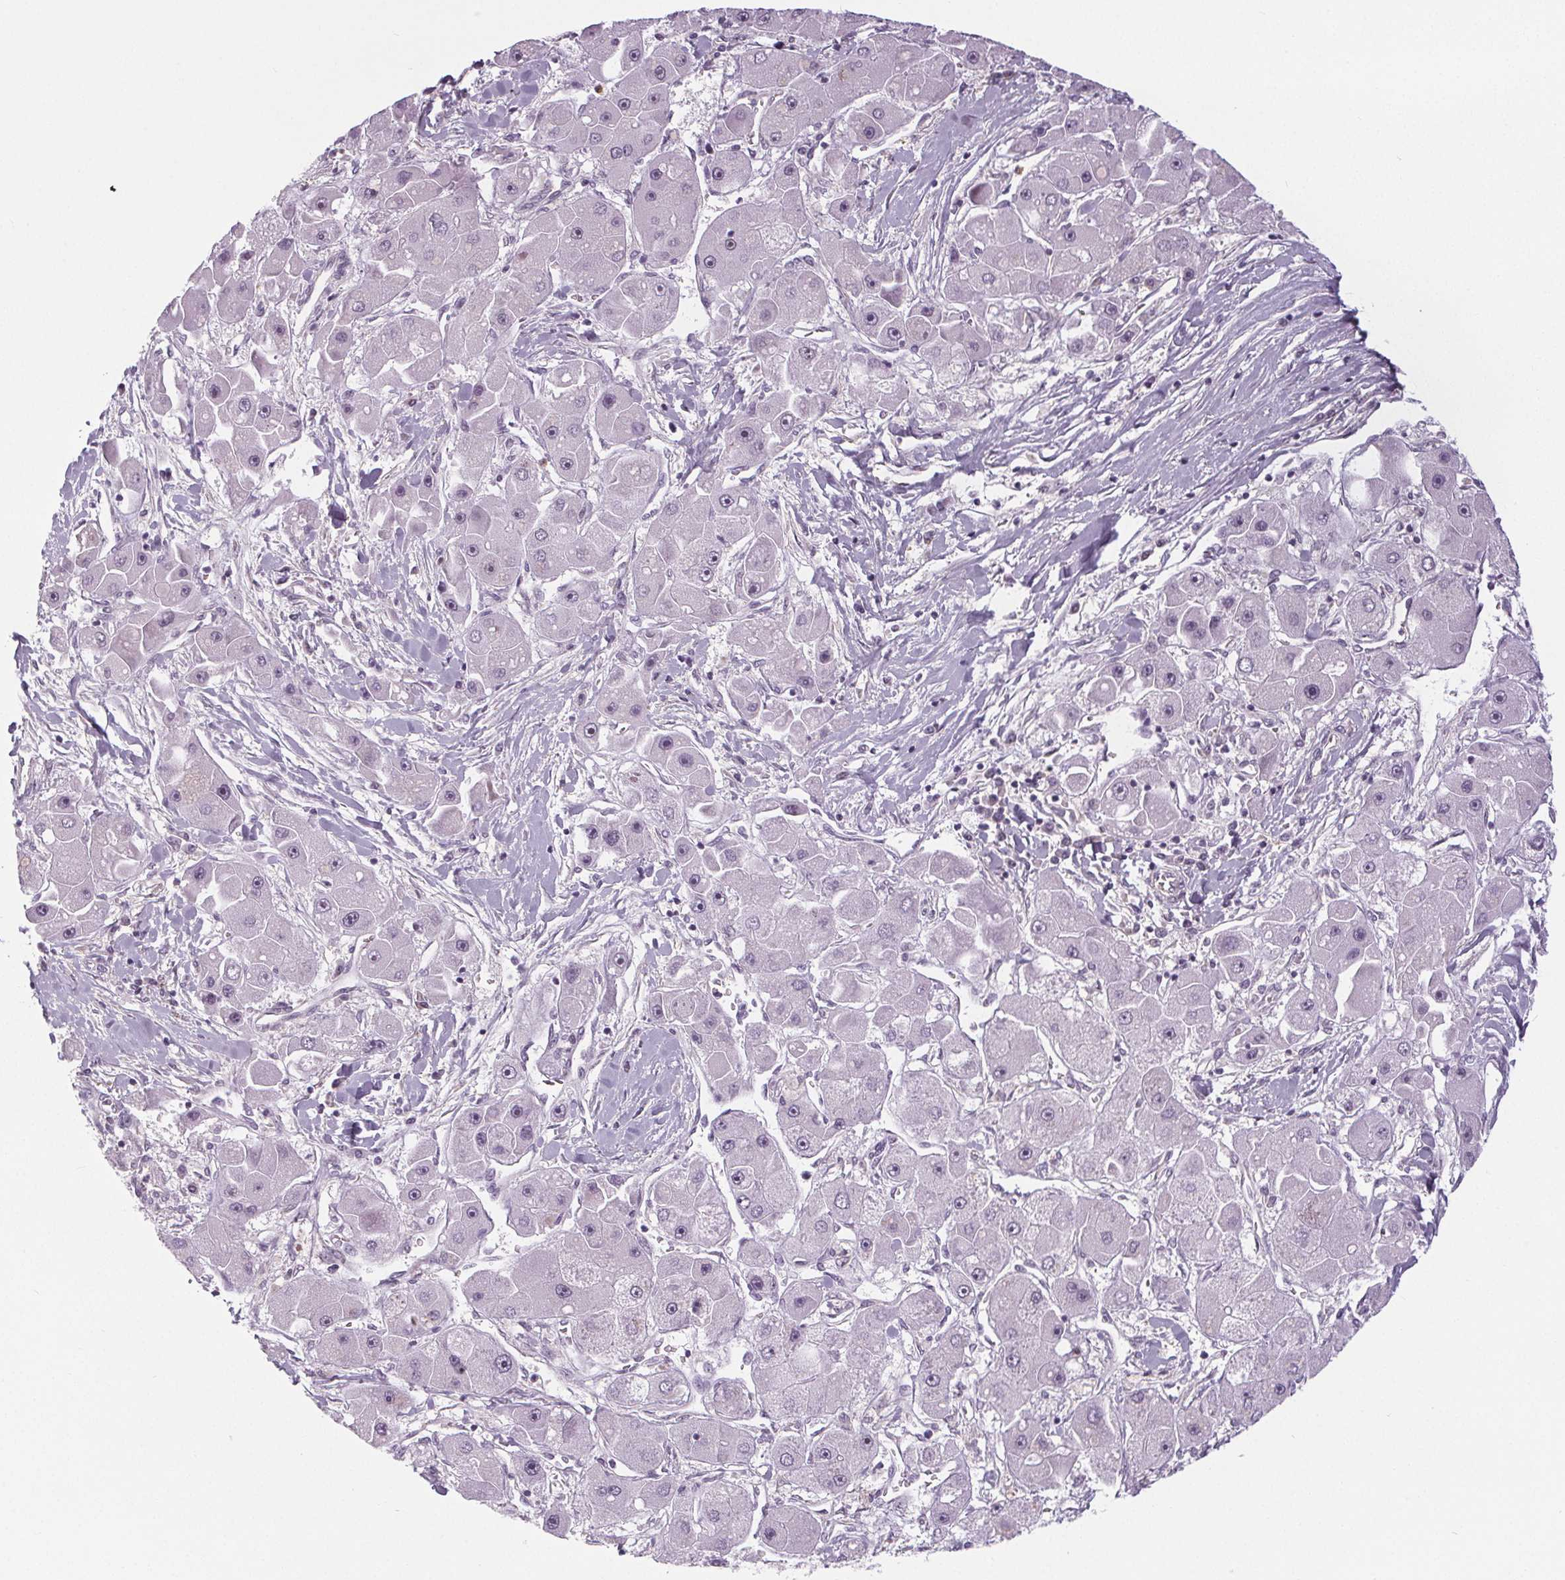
{"staining": {"intensity": "weak", "quantity": "<25%", "location": "nuclear"}, "tissue": "liver cancer", "cell_type": "Tumor cells", "image_type": "cancer", "snomed": [{"axis": "morphology", "description": "Carcinoma, Hepatocellular, NOS"}, {"axis": "topography", "description": "Liver"}], "caption": "DAB immunohistochemical staining of human liver hepatocellular carcinoma shows no significant staining in tumor cells.", "gene": "NOLC1", "patient": {"sex": "male", "age": 24}}